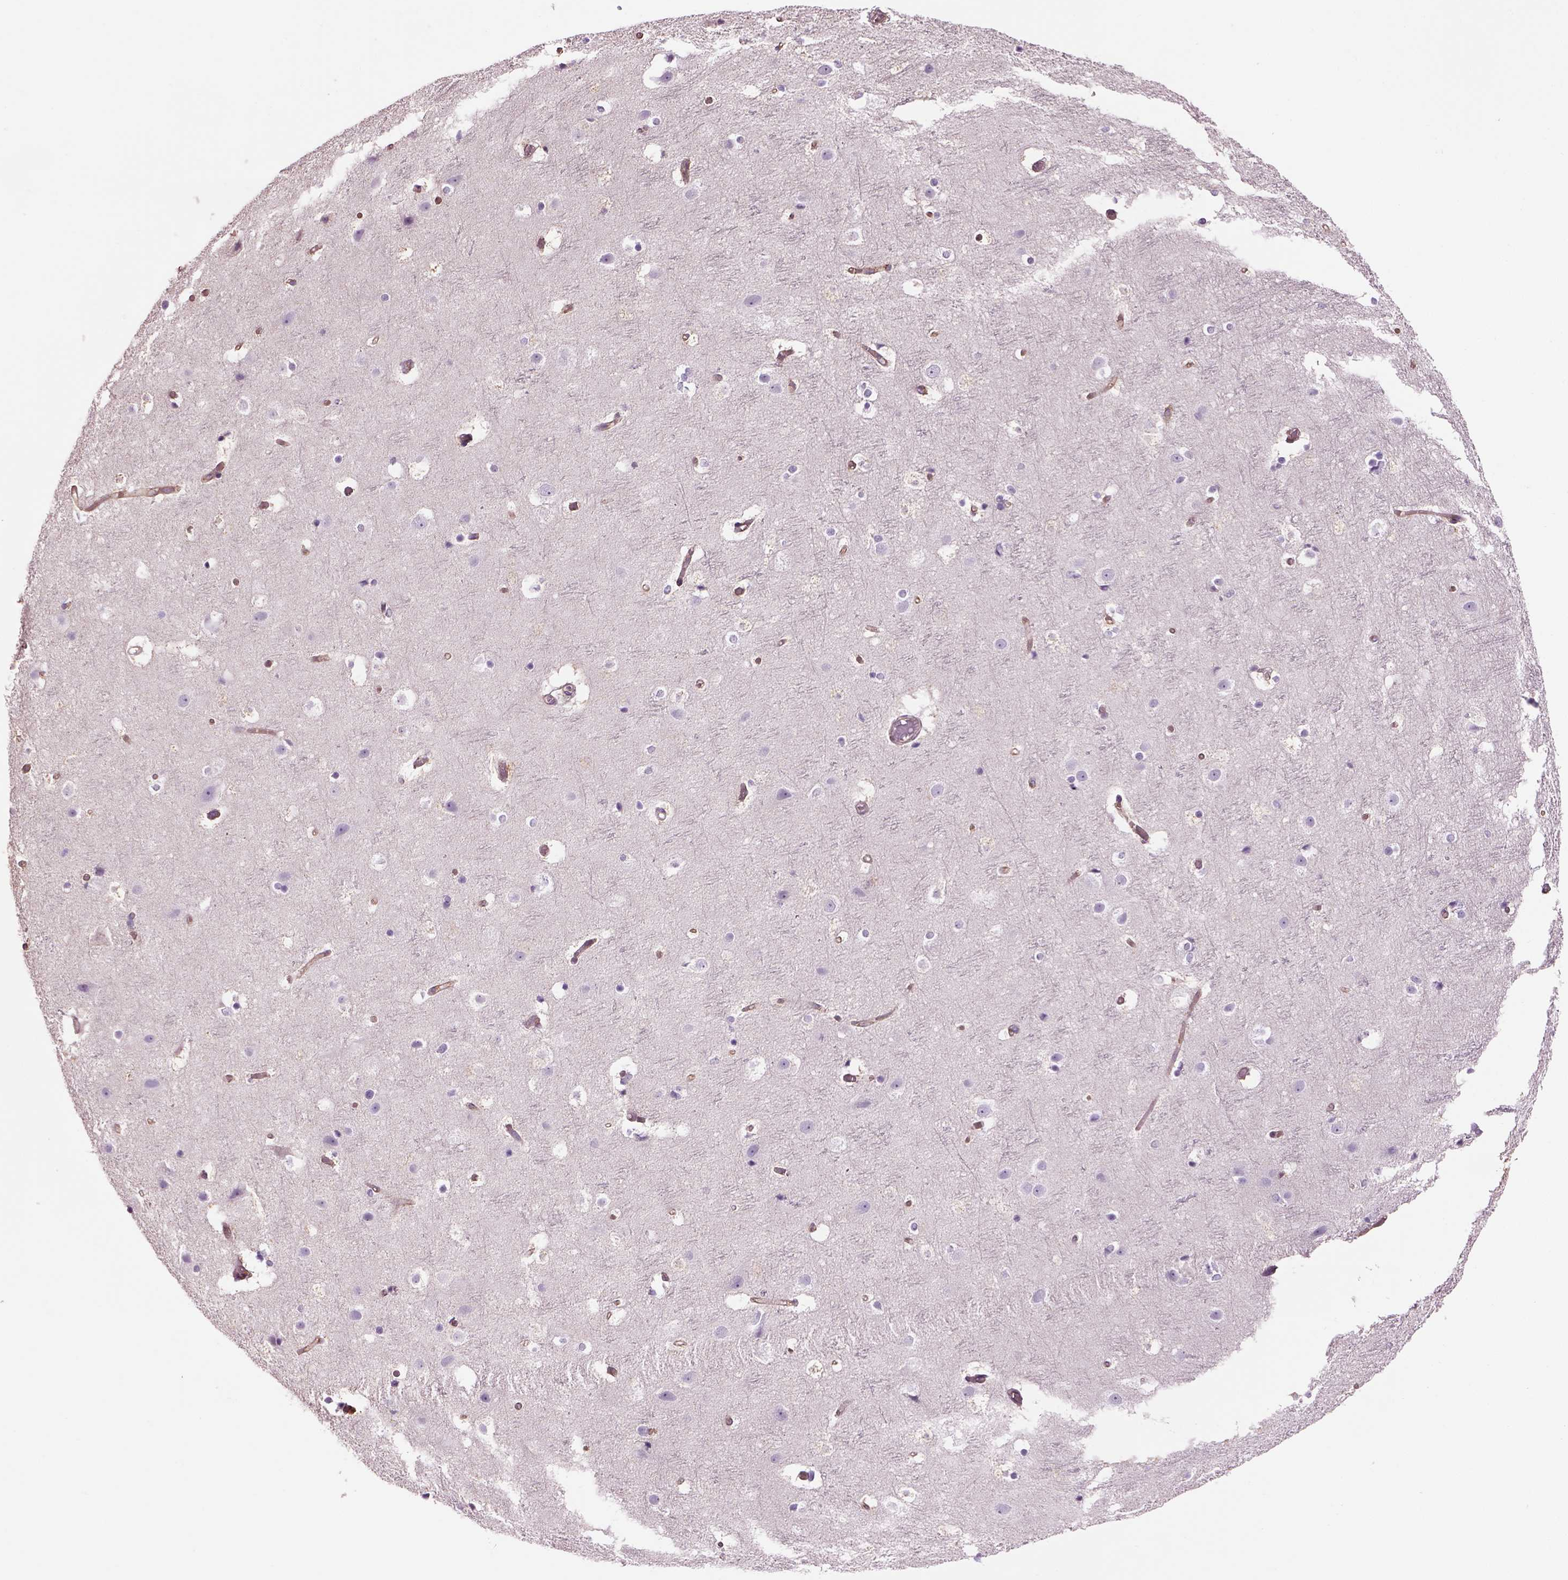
{"staining": {"intensity": "moderate", "quantity": "25%-75%", "location": "cytoplasmic/membranous"}, "tissue": "cerebral cortex", "cell_type": "Endothelial cells", "image_type": "normal", "snomed": [{"axis": "morphology", "description": "Normal tissue, NOS"}, {"axis": "topography", "description": "Cerebral cortex"}], "caption": "High-magnification brightfield microscopy of benign cerebral cortex stained with DAB (brown) and counterstained with hematoxylin (blue). endothelial cells exhibit moderate cytoplasmic/membranous staining is seen in approximately25%-75% of cells. The protein is stained brown, and the nuclei are stained in blue (DAB IHC with brightfield microscopy, high magnification).", "gene": "IFT52", "patient": {"sex": "female", "age": 52}}